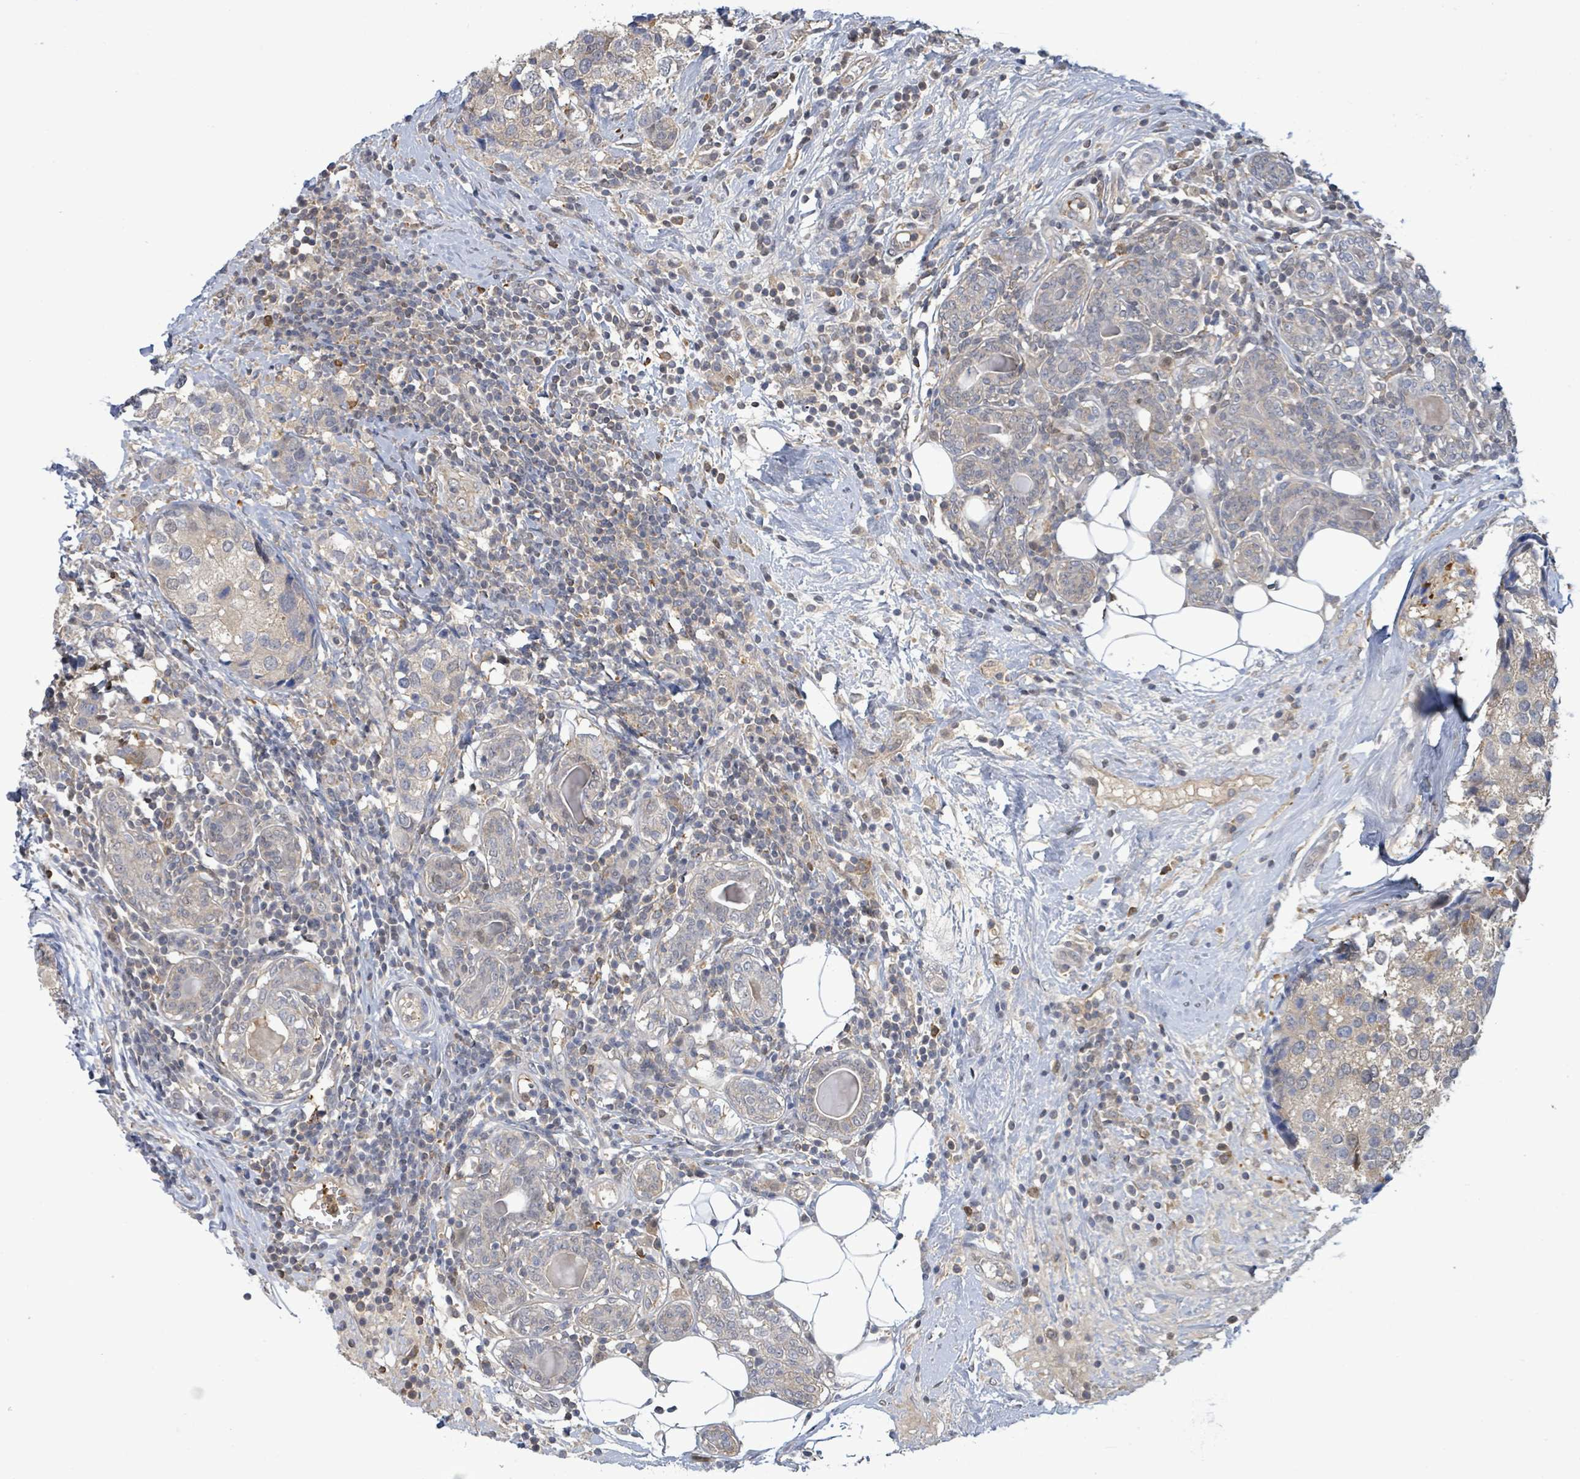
{"staining": {"intensity": "negative", "quantity": "none", "location": "none"}, "tissue": "breast cancer", "cell_type": "Tumor cells", "image_type": "cancer", "snomed": [{"axis": "morphology", "description": "Lobular carcinoma"}, {"axis": "topography", "description": "Breast"}], "caption": "Protein analysis of lobular carcinoma (breast) exhibits no significant staining in tumor cells.", "gene": "PGAM1", "patient": {"sex": "female", "age": 59}}